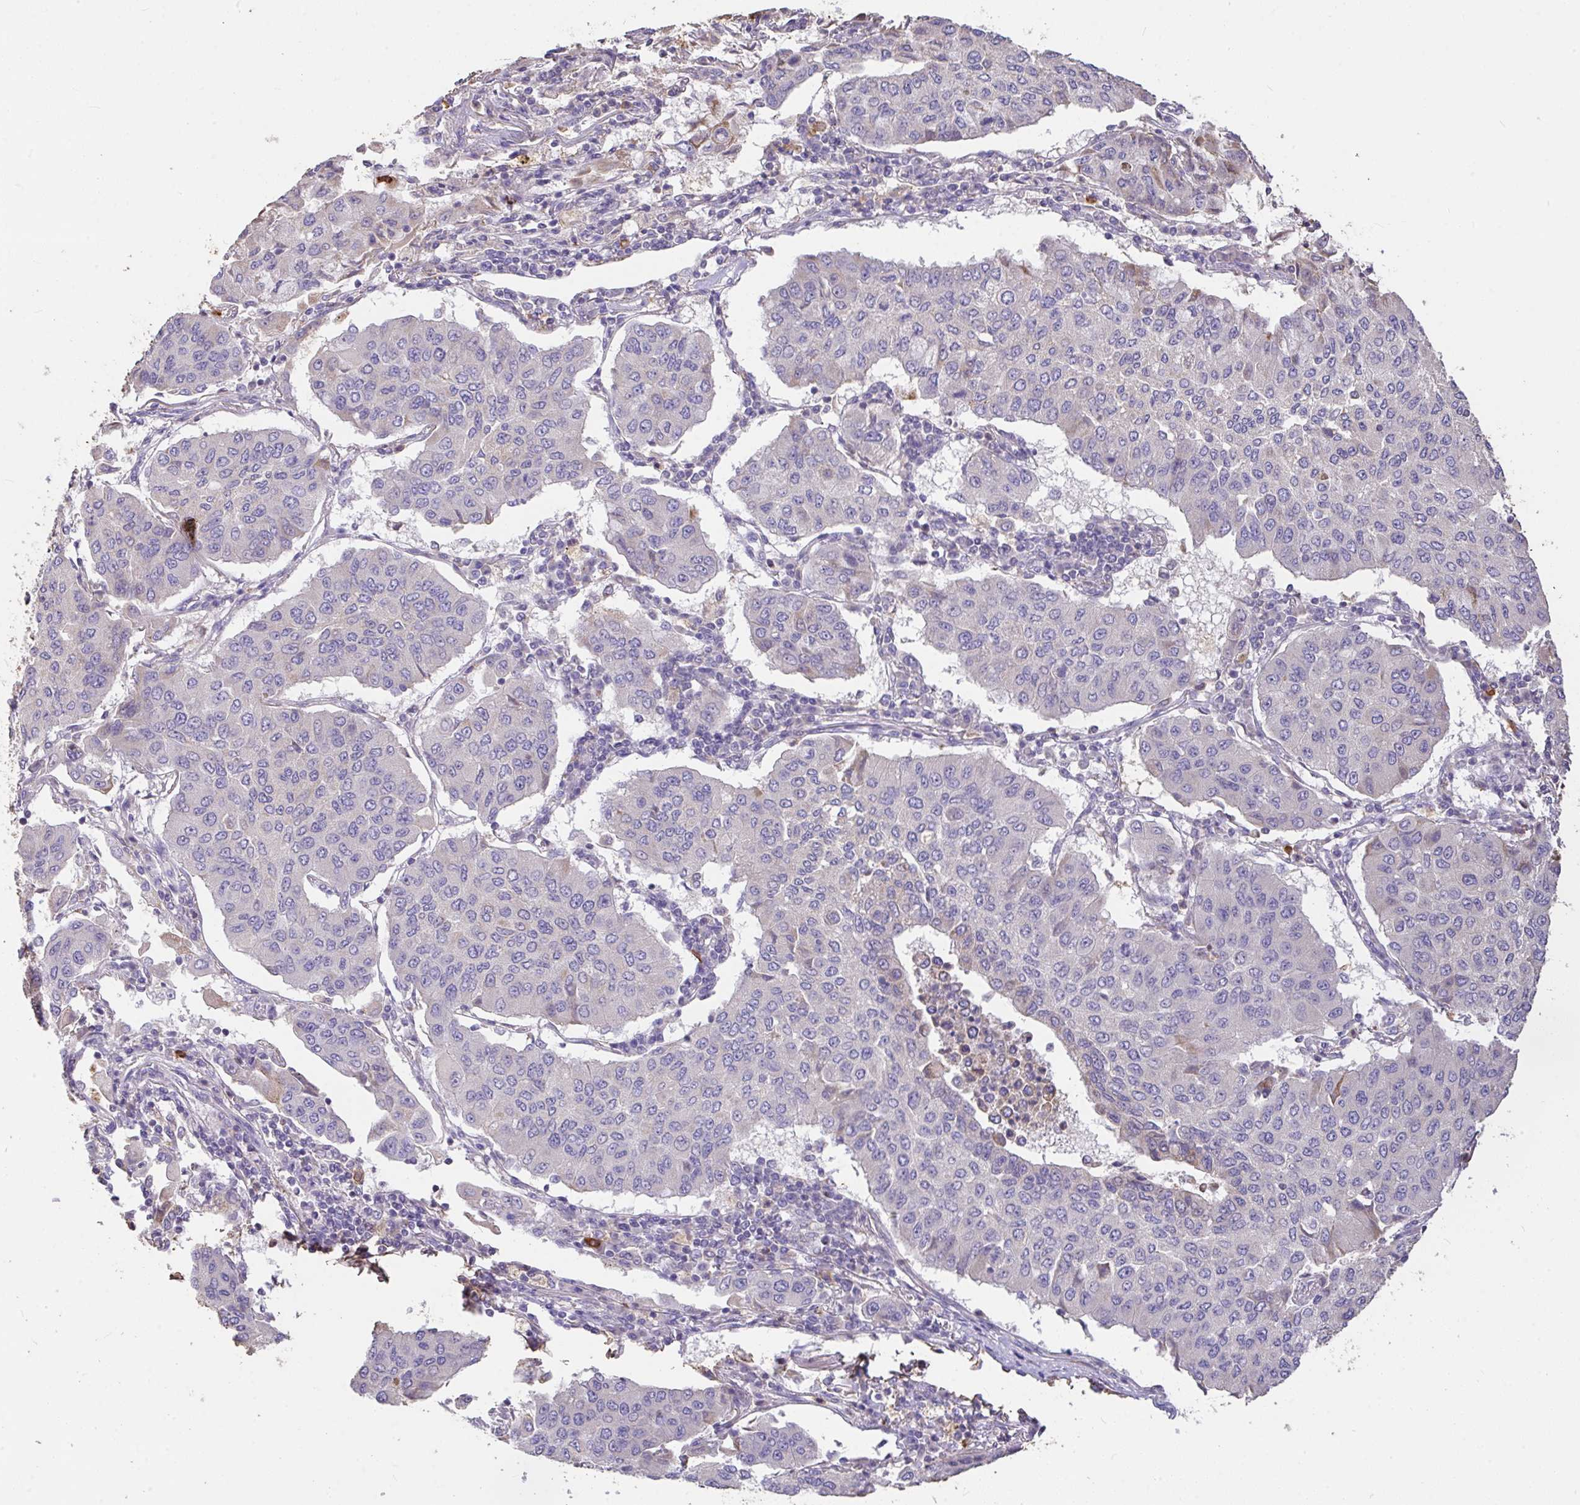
{"staining": {"intensity": "negative", "quantity": "none", "location": "none"}, "tissue": "lung cancer", "cell_type": "Tumor cells", "image_type": "cancer", "snomed": [{"axis": "morphology", "description": "Squamous cell carcinoma, NOS"}, {"axis": "topography", "description": "Lung"}], "caption": "Lung squamous cell carcinoma was stained to show a protein in brown. There is no significant staining in tumor cells.", "gene": "FCER1A", "patient": {"sex": "male", "age": 74}}